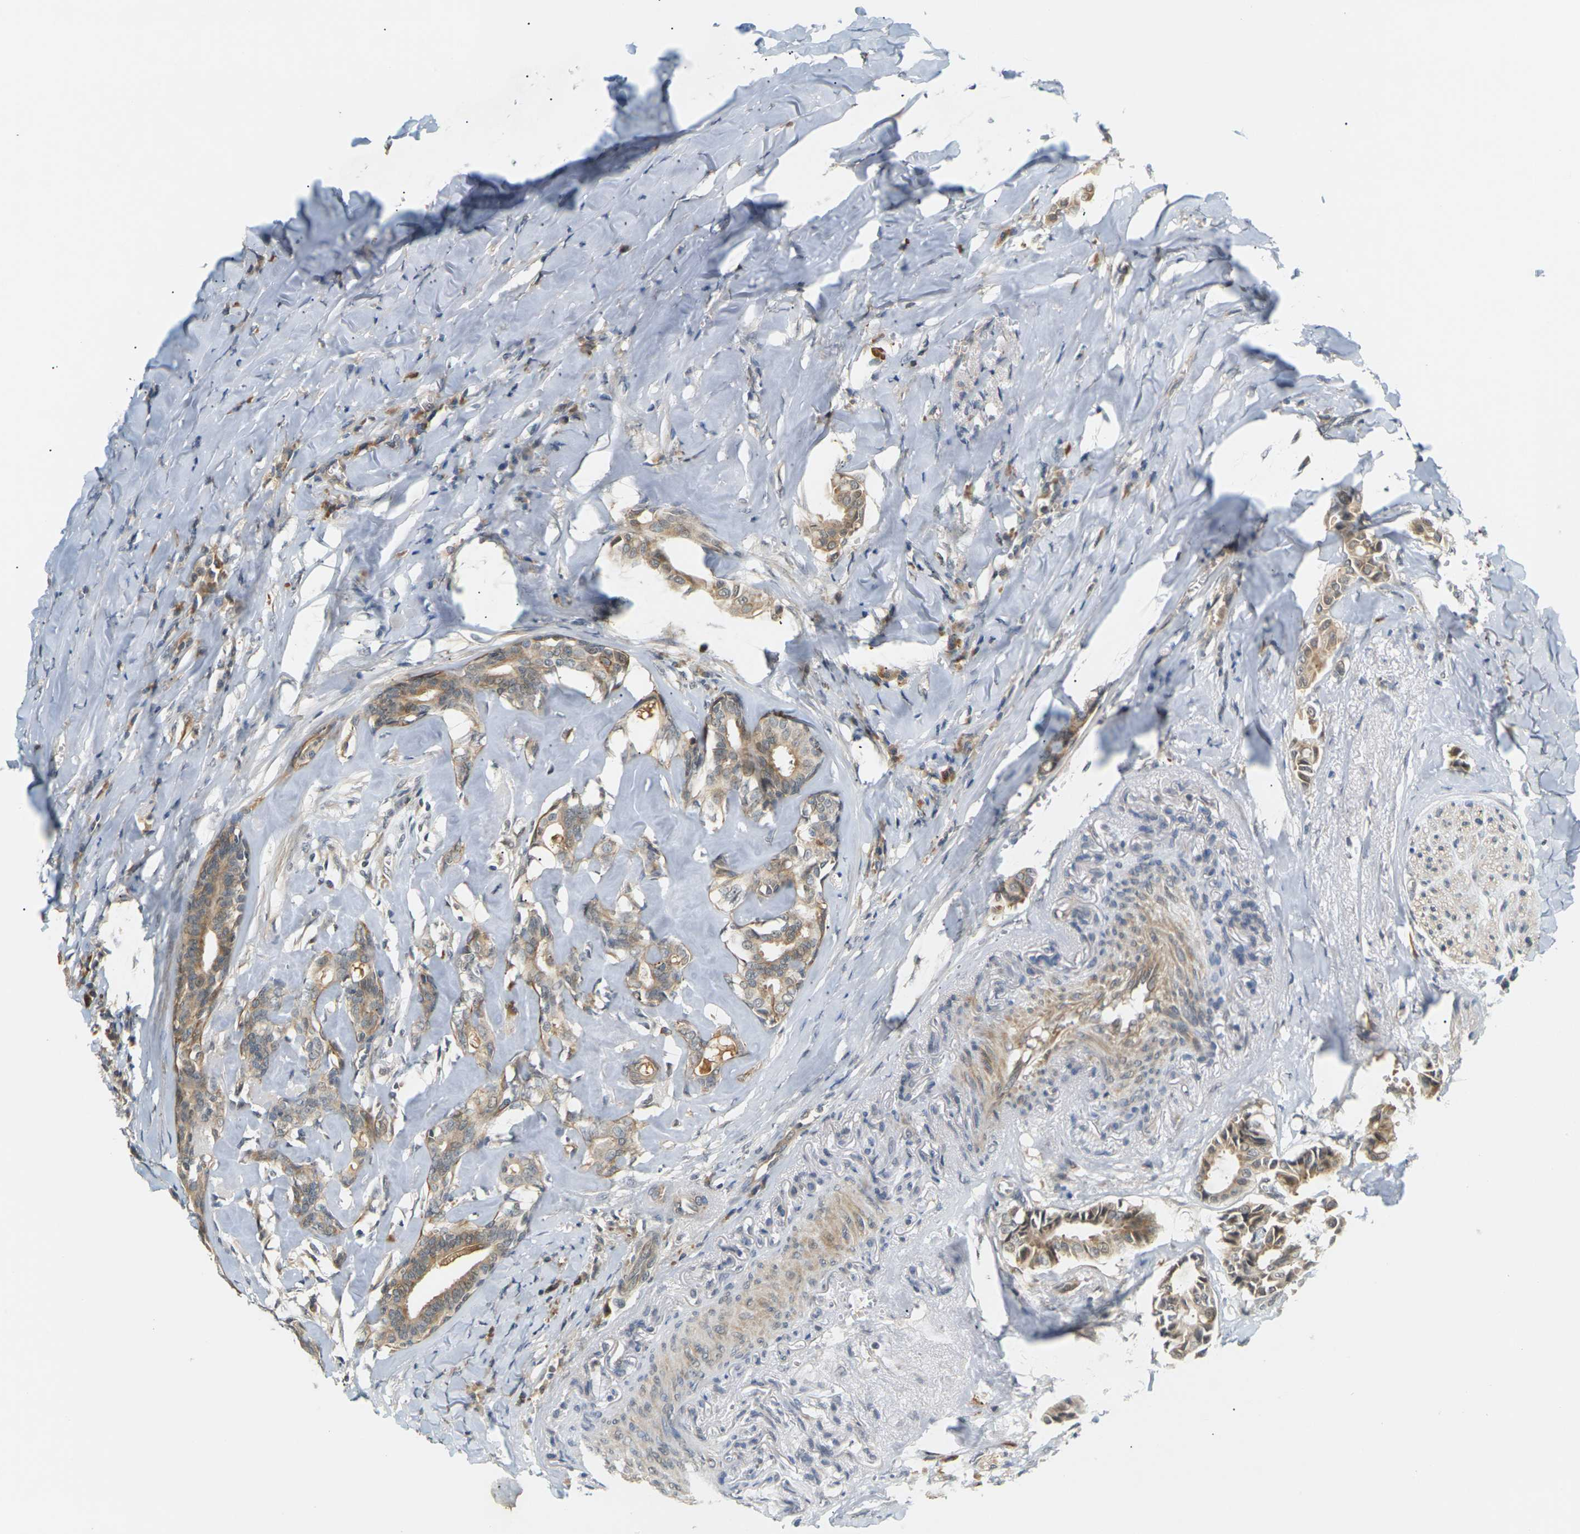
{"staining": {"intensity": "moderate", "quantity": ">75%", "location": "cytoplasmic/membranous"}, "tissue": "head and neck cancer", "cell_type": "Tumor cells", "image_type": "cancer", "snomed": [{"axis": "morphology", "description": "Adenocarcinoma, NOS"}, {"axis": "topography", "description": "Salivary gland"}, {"axis": "topography", "description": "Head-Neck"}], "caption": "Head and neck cancer (adenocarcinoma) was stained to show a protein in brown. There is medium levels of moderate cytoplasmic/membranous expression in approximately >75% of tumor cells.", "gene": "SOCS6", "patient": {"sex": "female", "age": 59}}